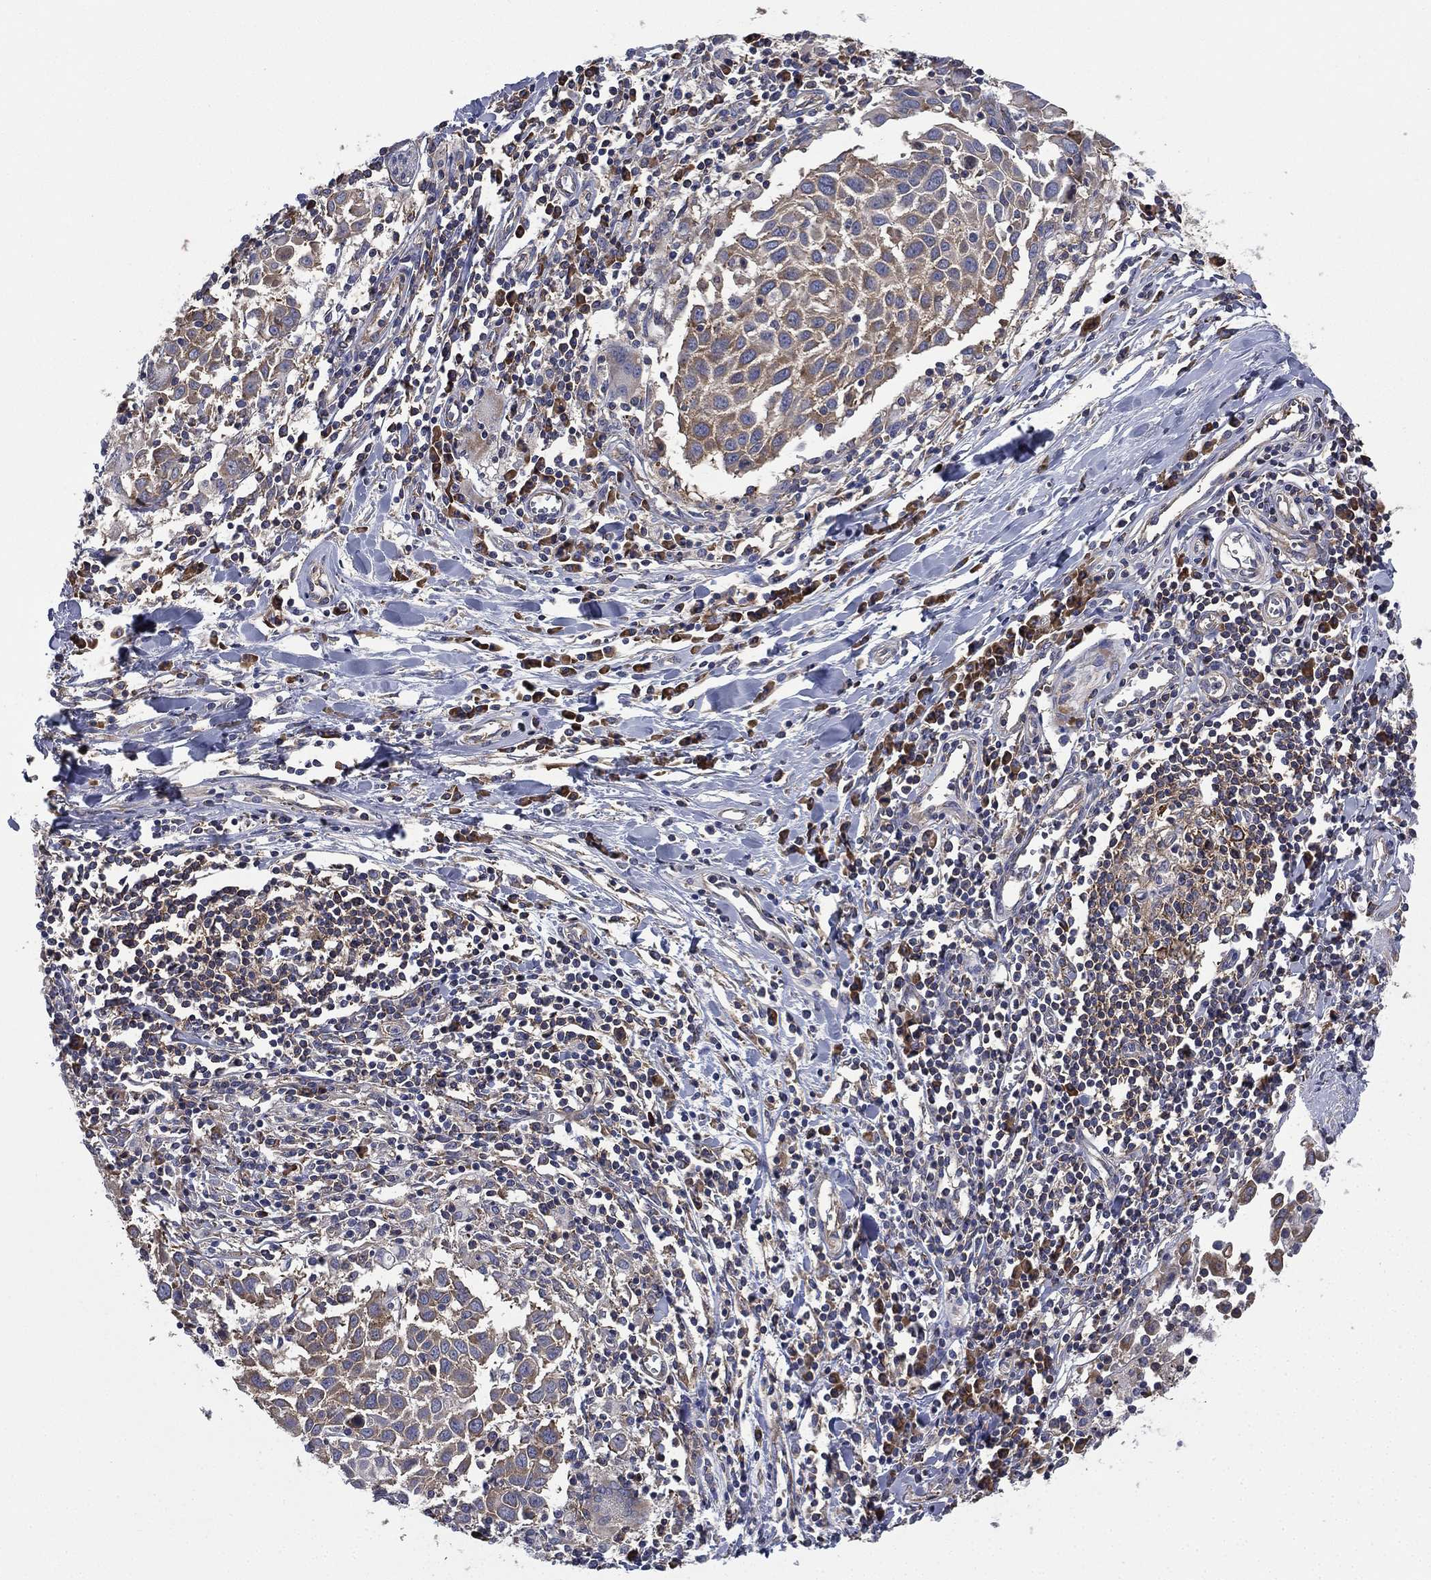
{"staining": {"intensity": "weak", "quantity": "25%-75%", "location": "cytoplasmic/membranous"}, "tissue": "lung cancer", "cell_type": "Tumor cells", "image_type": "cancer", "snomed": [{"axis": "morphology", "description": "Squamous cell carcinoma, NOS"}, {"axis": "topography", "description": "Lung"}], "caption": "Human lung cancer stained with a protein marker demonstrates weak staining in tumor cells.", "gene": "FARSA", "patient": {"sex": "male", "age": 57}}